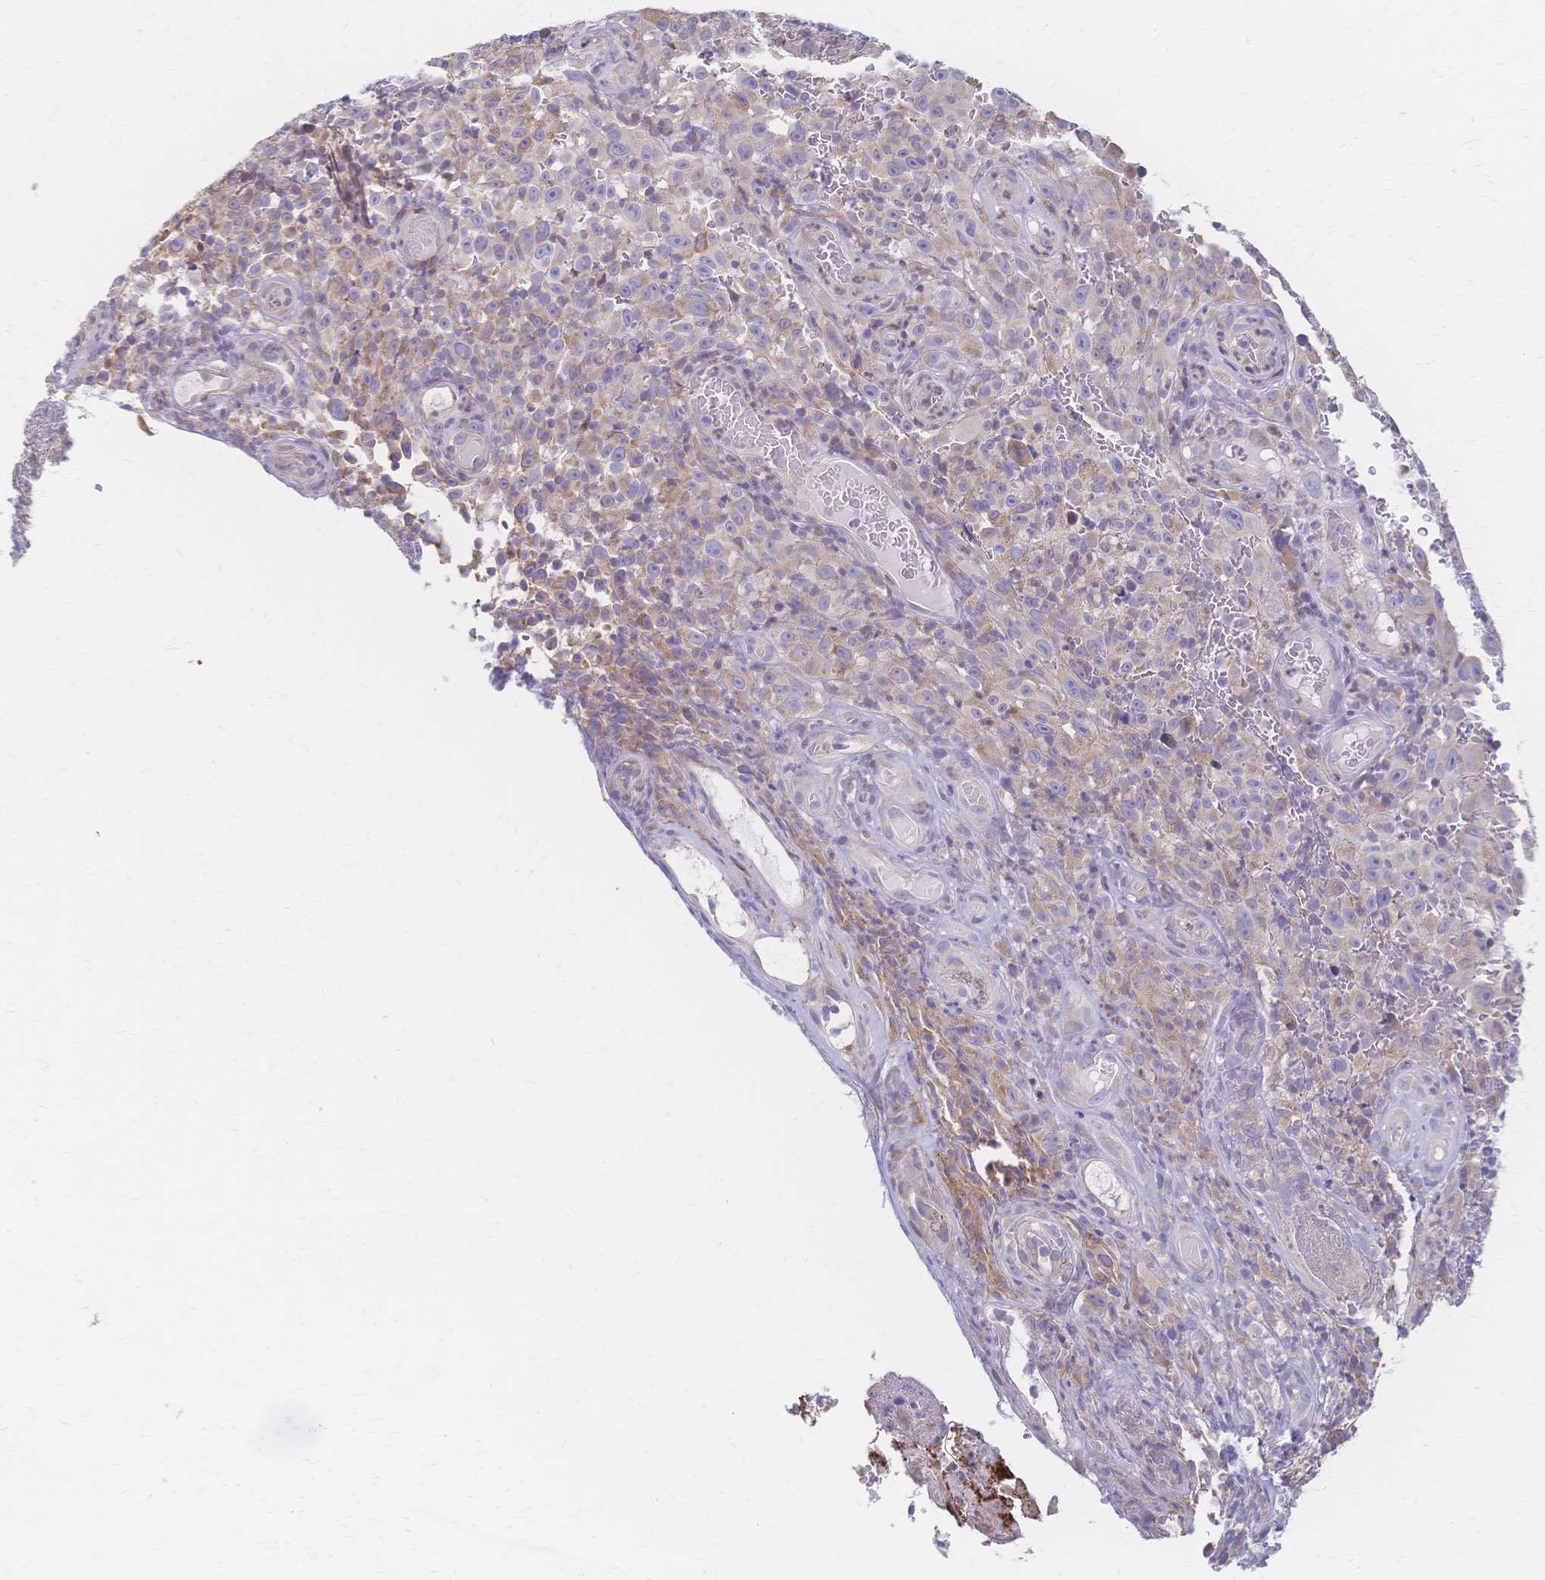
{"staining": {"intensity": "weak", "quantity": "25%-75%", "location": "cytoplasmic/membranous"}, "tissue": "melanoma", "cell_type": "Tumor cells", "image_type": "cancer", "snomed": [{"axis": "morphology", "description": "Malignant melanoma, NOS"}, {"axis": "topography", "description": "Skin"}], "caption": "Protein staining of melanoma tissue exhibits weak cytoplasmic/membranous expression in approximately 25%-75% of tumor cells.", "gene": "CYB5A", "patient": {"sex": "female", "age": 82}}